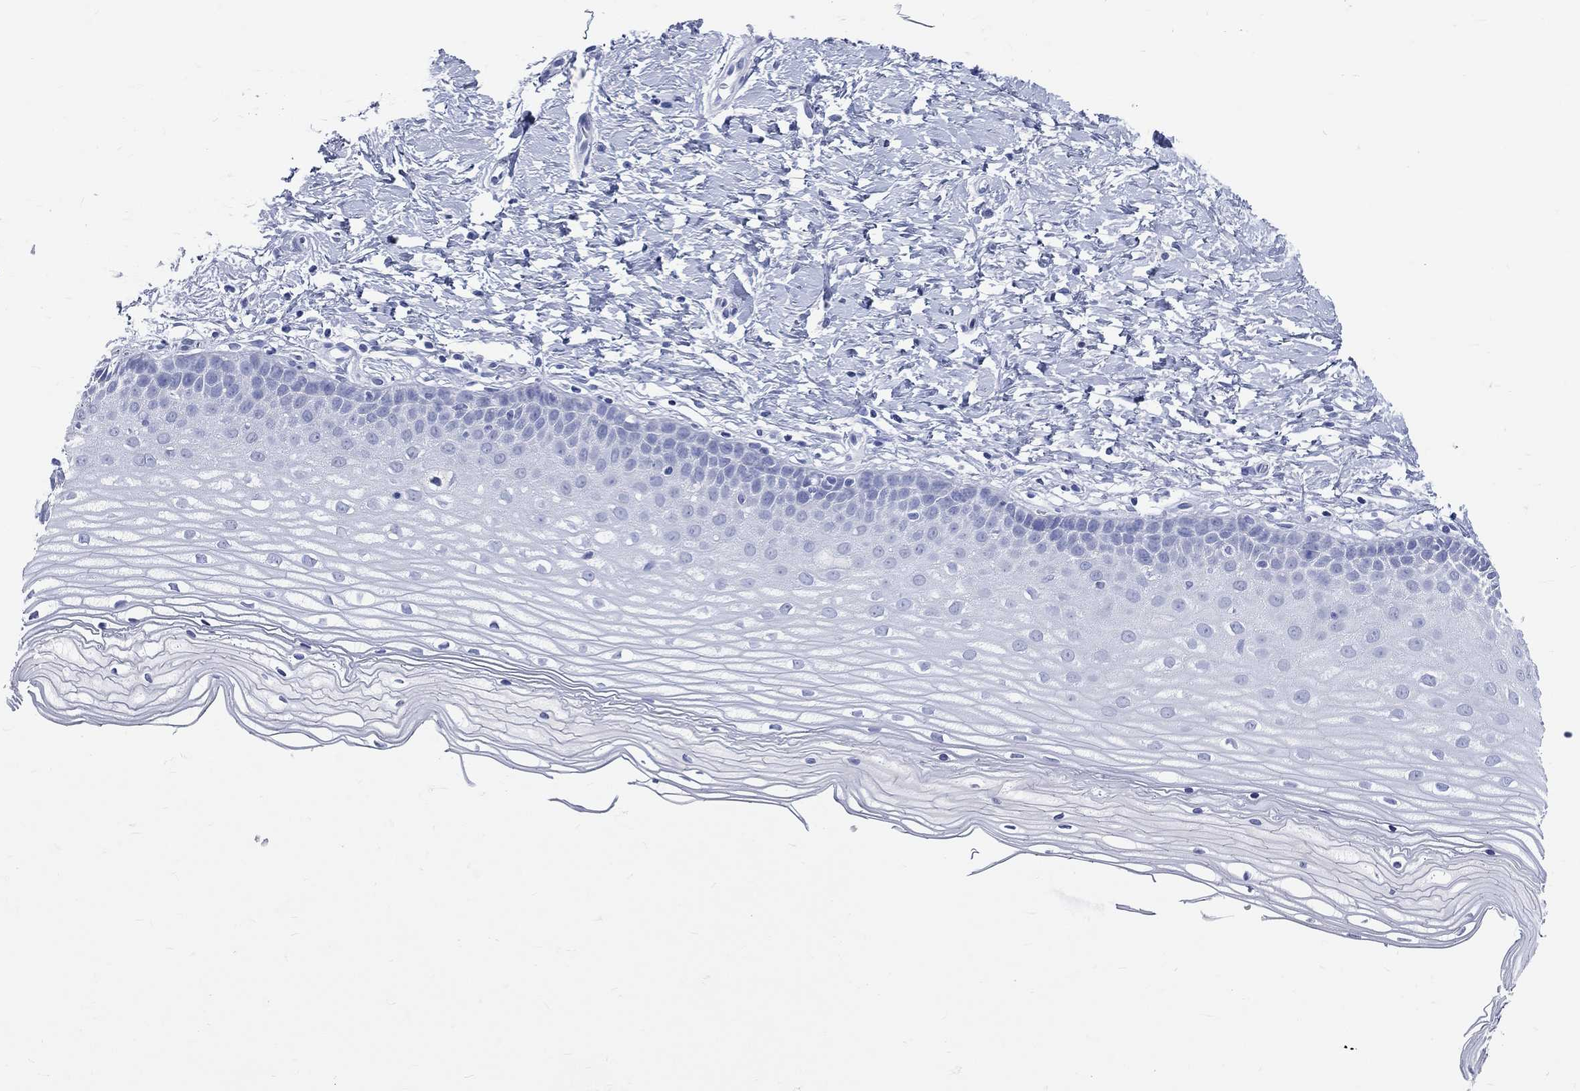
{"staining": {"intensity": "negative", "quantity": "none", "location": "none"}, "tissue": "cervix", "cell_type": "Glandular cells", "image_type": "normal", "snomed": [{"axis": "morphology", "description": "Normal tissue, NOS"}, {"axis": "topography", "description": "Cervix"}], "caption": "The micrograph exhibits no staining of glandular cells in benign cervix.", "gene": "CYLC1", "patient": {"sex": "female", "age": 37}}